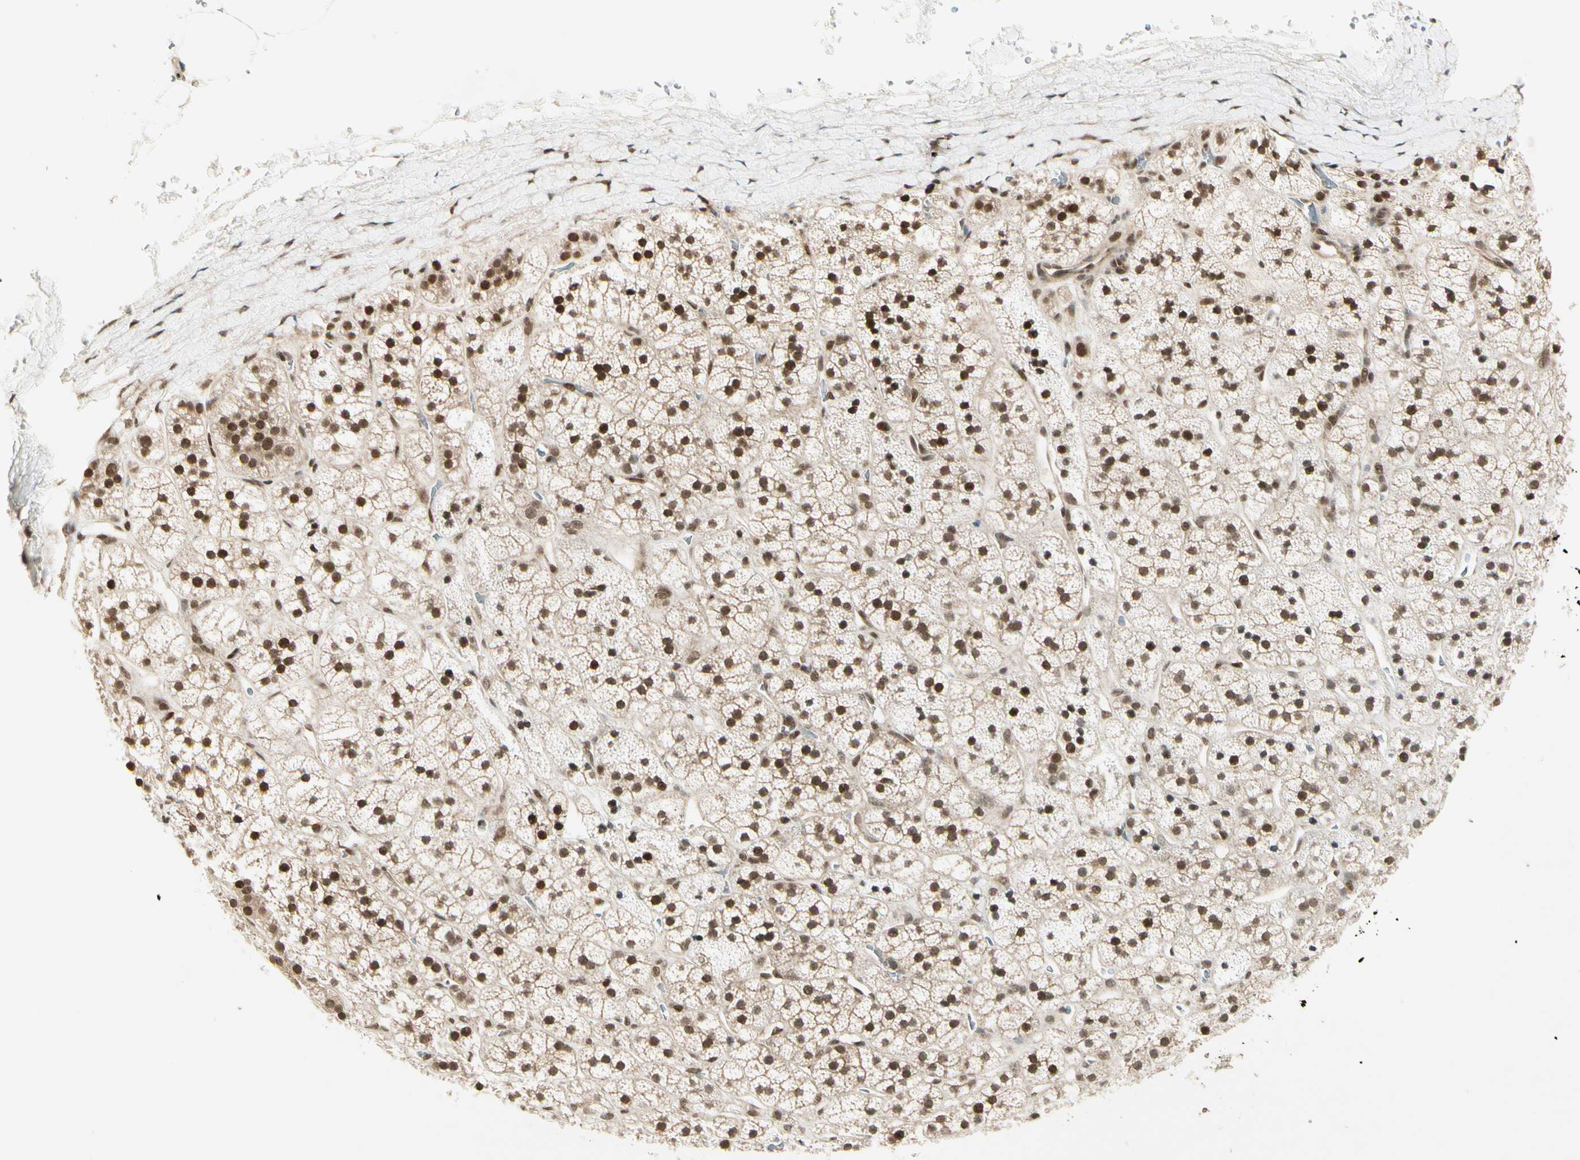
{"staining": {"intensity": "moderate", "quantity": ">75%", "location": "cytoplasmic/membranous,nuclear"}, "tissue": "adrenal gland", "cell_type": "Glandular cells", "image_type": "normal", "snomed": [{"axis": "morphology", "description": "Normal tissue, NOS"}, {"axis": "topography", "description": "Adrenal gland"}], "caption": "This histopathology image displays immunohistochemistry staining of normal human adrenal gland, with medium moderate cytoplasmic/membranous,nuclear positivity in approximately >75% of glandular cells.", "gene": "SMN2", "patient": {"sex": "male", "age": 56}}